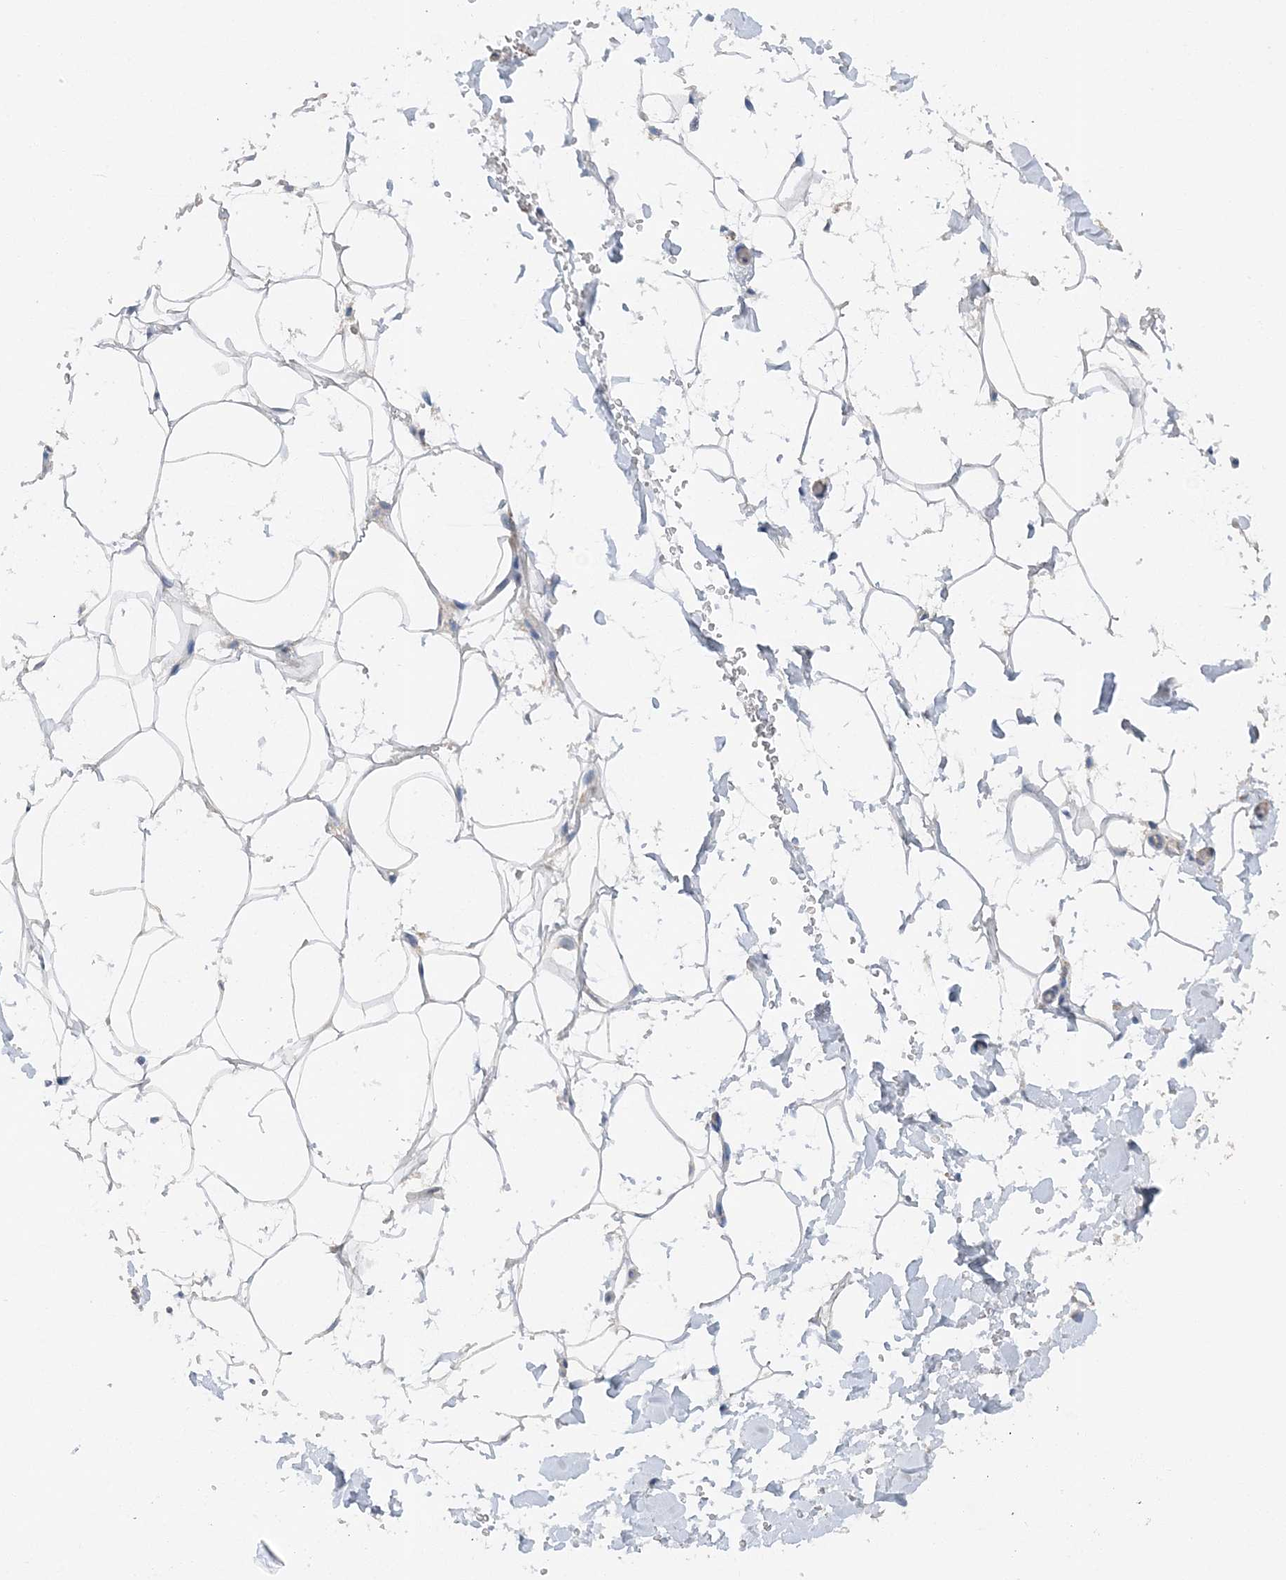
{"staining": {"intensity": "weak", "quantity": "25%-75%", "location": "cytoplasmic/membranous"}, "tissue": "adipose tissue", "cell_type": "Adipocytes", "image_type": "normal", "snomed": [{"axis": "morphology", "description": "Normal tissue, NOS"}, {"axis": "topography", "description": "Breast"}], "caption": "A low amount of weak cytoplasmic/membranous expression is appreciated in approximately 25%-75% of adipocytes in benign adipose tissue.", "gene": "SPRY2", "patient": {"sex": "female", "age": 26}}